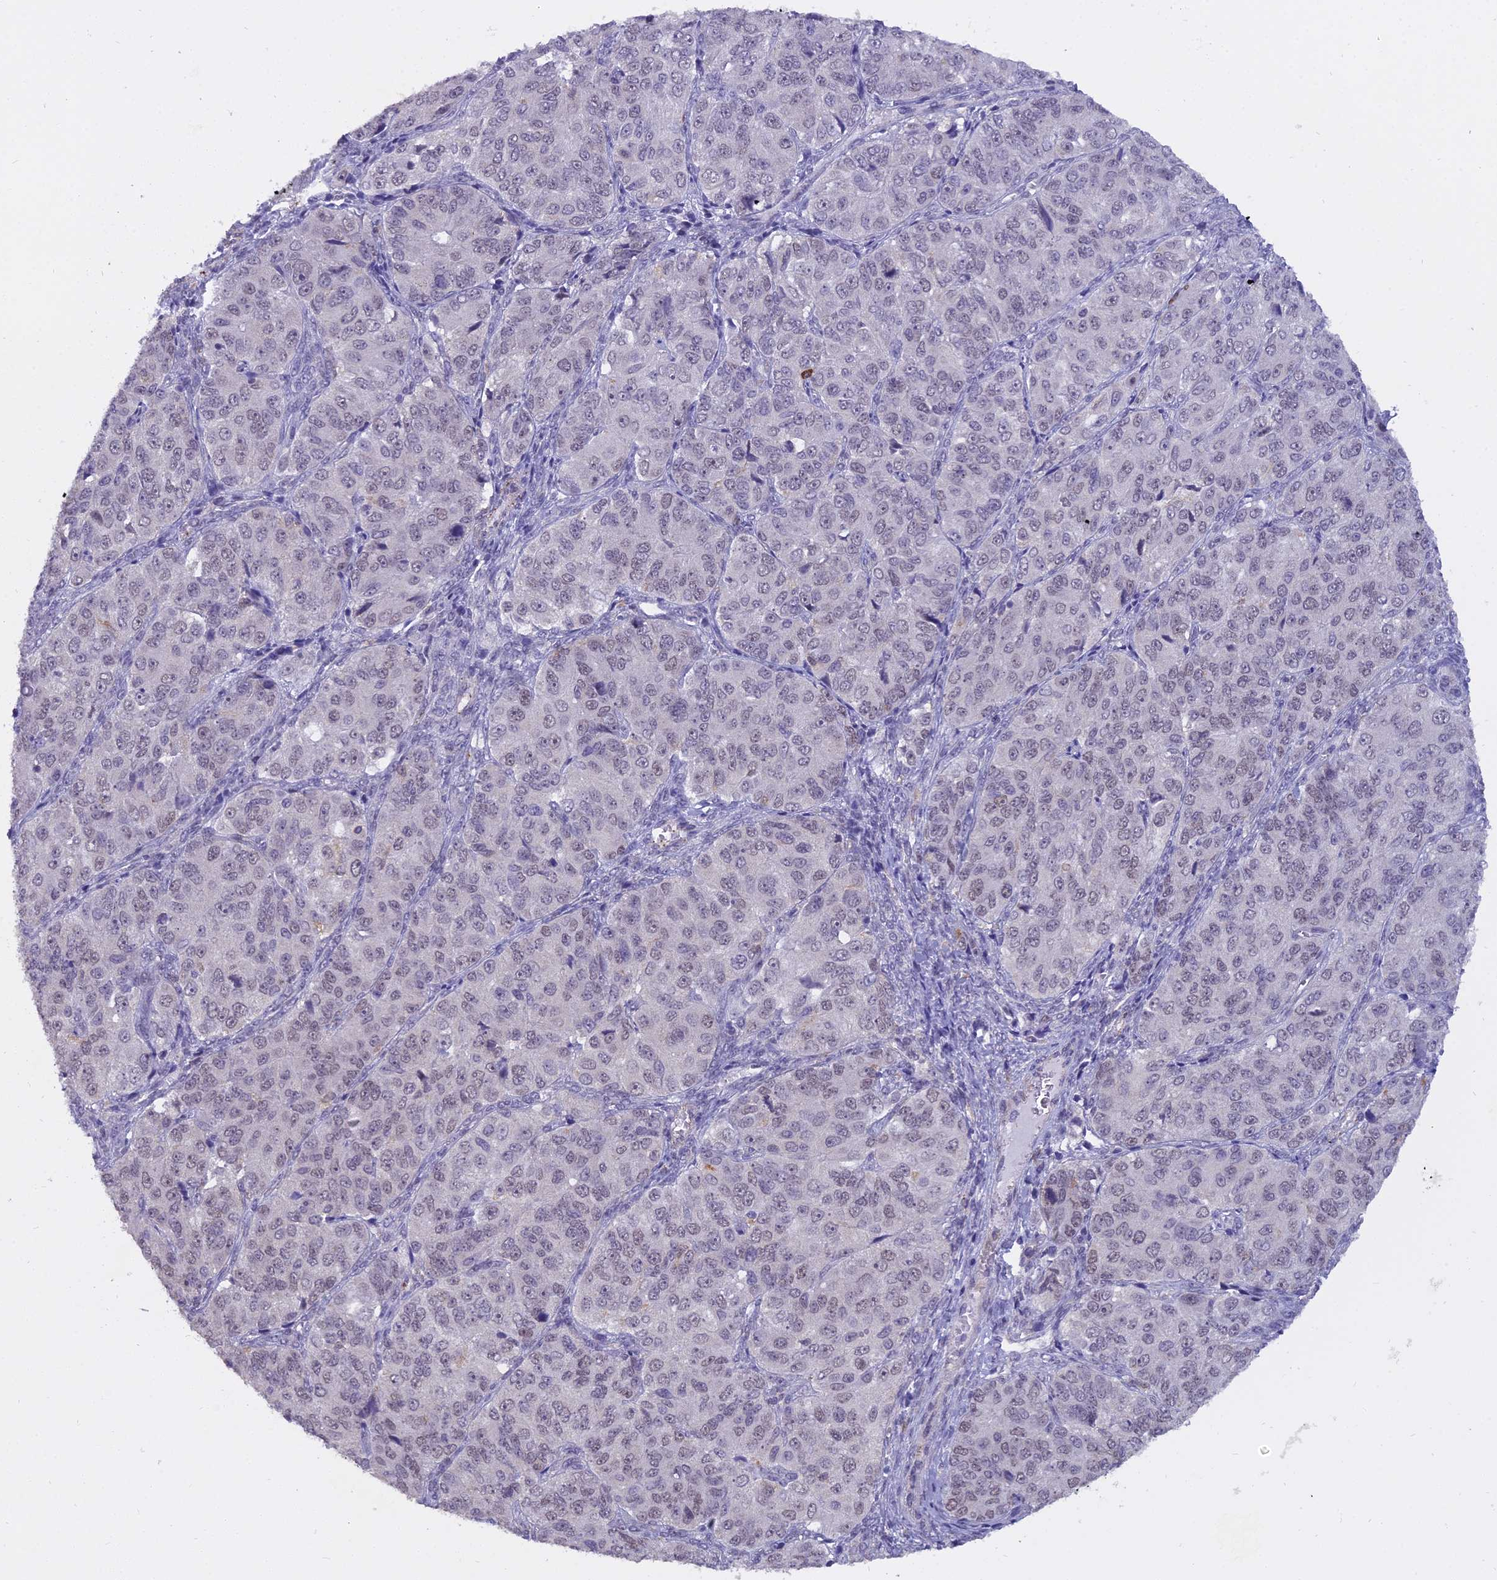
{"staining": {"intensity": "negative", "quantity": "none", "location": "none"}, "tissue": "ovarian cancer", "cell_type": "Tumor cells", "image_type": "cancer", "snomed": [{"axis": "morphology", "description": "Carcinoma, endometroid"}, {"axis": "topography", "description": "Ovary"}], "caption": "Ovarian cancer stained for a protein using immunohistochemistry displays no positivity tumor cells.", "gene": "BLNK", "patient": {"sex": "female", "age": 51}}